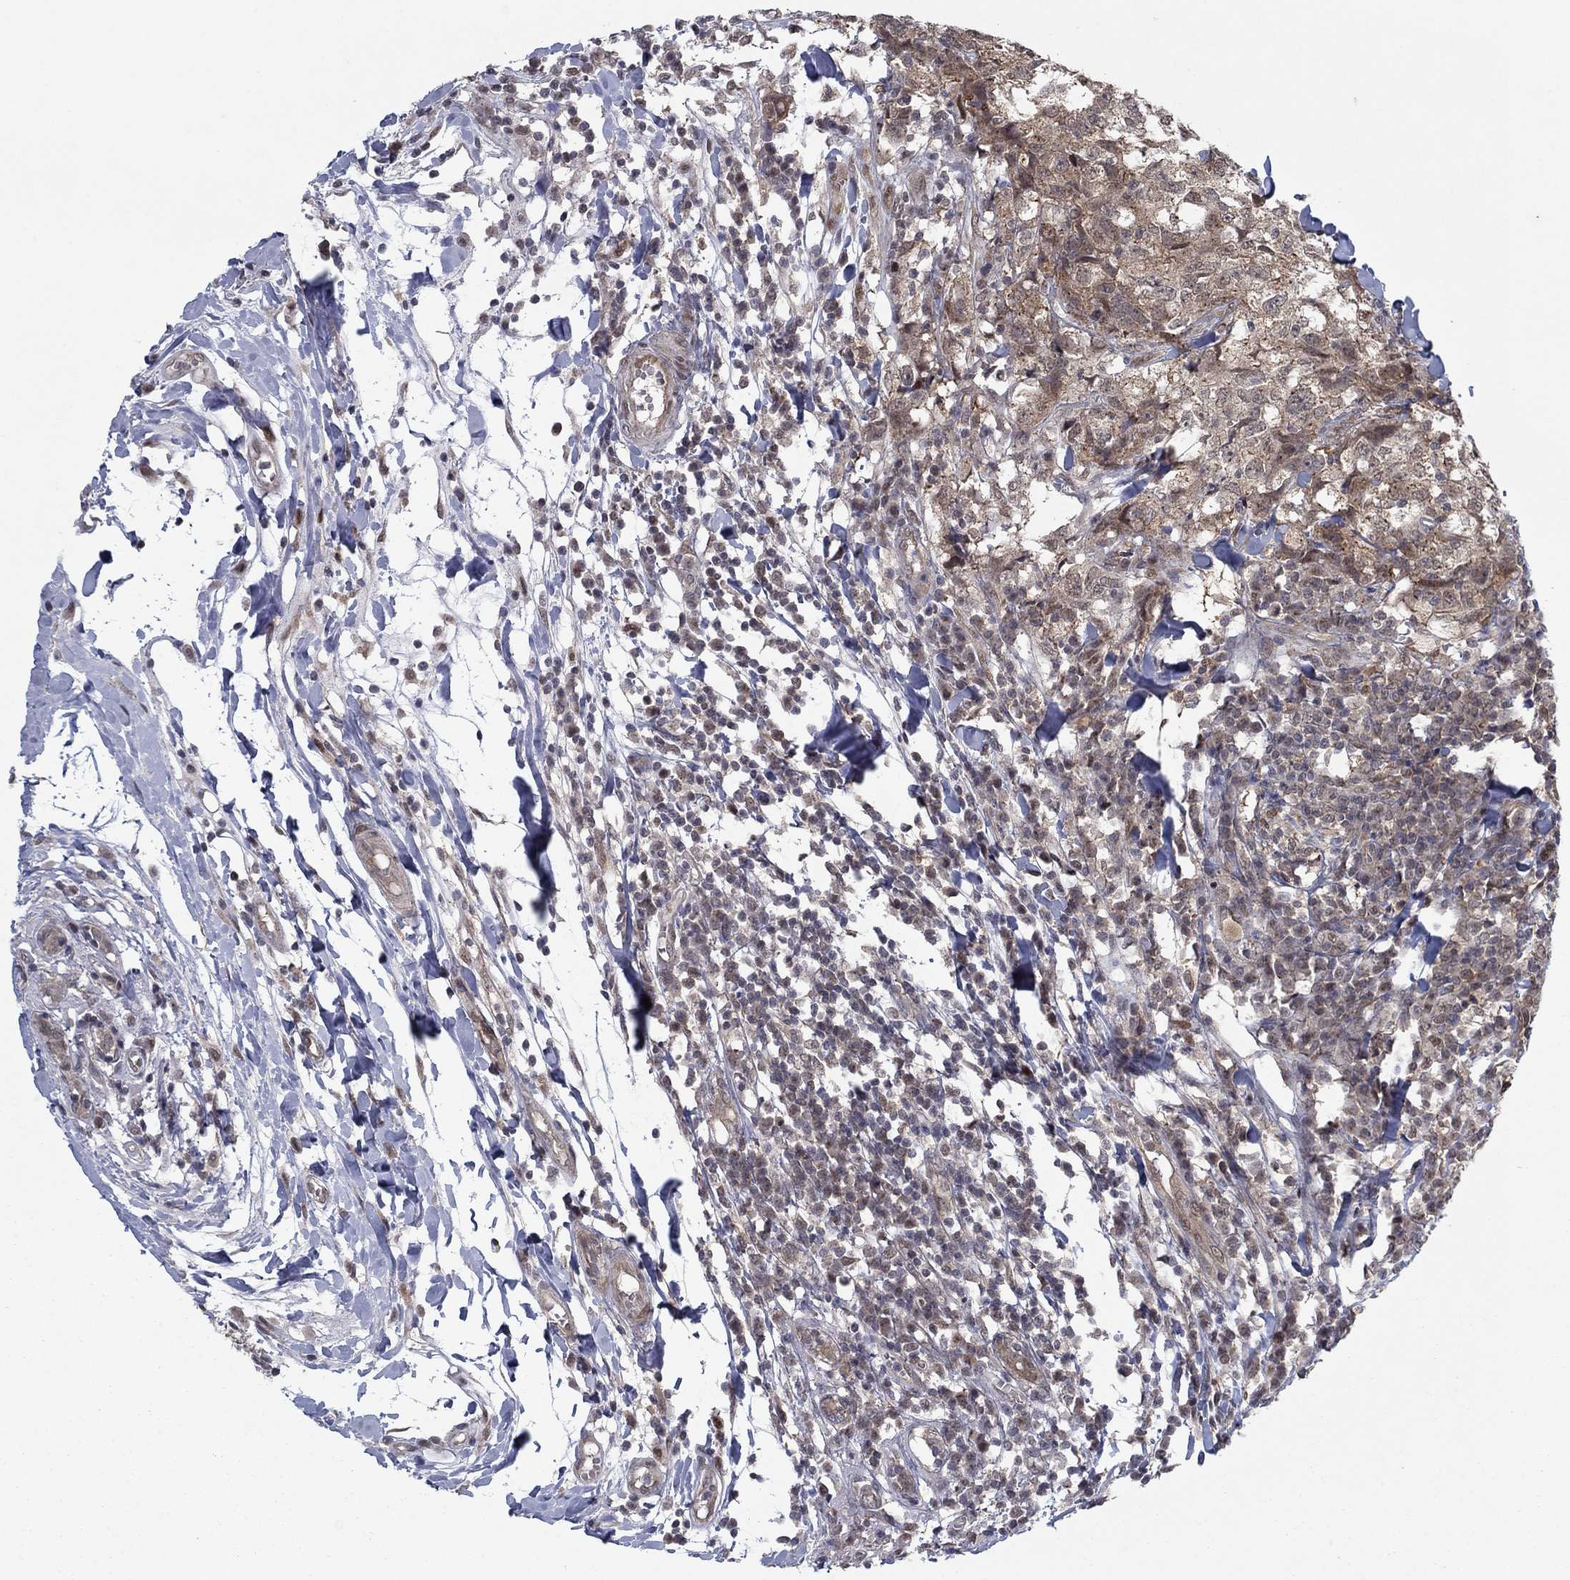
{"staining": {"intensity": "weak", "quantity": "25%-75%", "location": "cytoplasmic/membranous"}, "tissue": "breast cancer", "cell_type": "Tumor cells", "image_type": "cancer", "snomed": [{"axis": "morphology", "description": "Duct carcinoma"}, {"axis": "topography", "description": "Breast"}], "caption": "Immunohistochemistry (IHC) of human breast cancer (infiltrating ductal carcinoma) demonstrates low levels of weak cytoplasmic/membranous expression in approximately 25%-75% of tumor cells.", "gene": "PSMC1", "patient": {"sex": "female", "age": 30}}